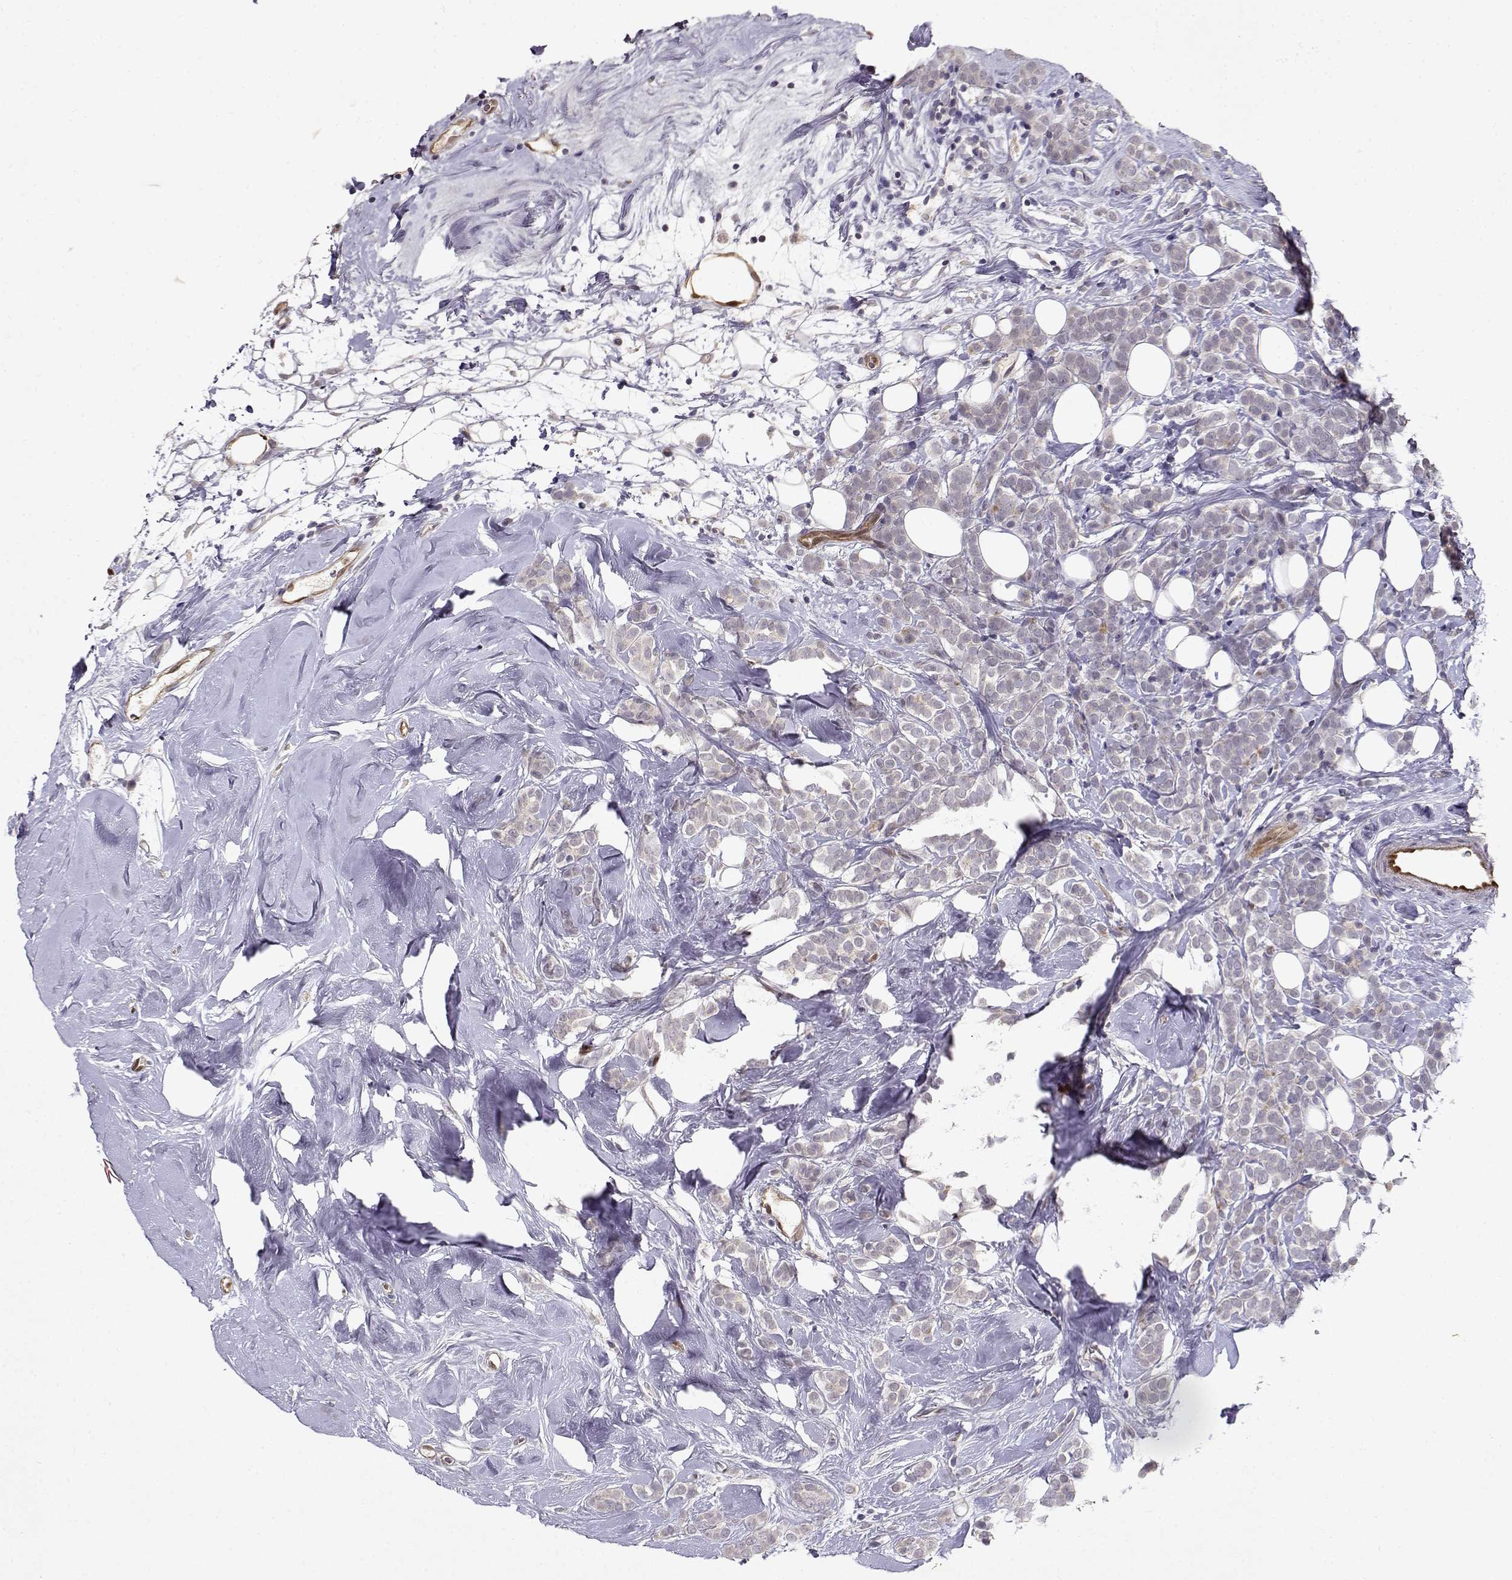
{"staining": {"intensity": "negative", "quantity": "none", "location": "none"}, "tissue": "breast cancer", "cell_type": "Tumor cells", "image_type": "cancer", "snomed": [{"axis": "morphology", "description": "Lobular carcinoma"}, {"axis": "topography", "description": "Breast"}], "caption": "This histopathology image is of breast cancer stained with immunohistochemistry to label a protein in brown with the nuclei are counter-stained blue. There is no positivity in tumor cells.", "gene": "BMX", "patient": {"sex": "female", "age": 49}}